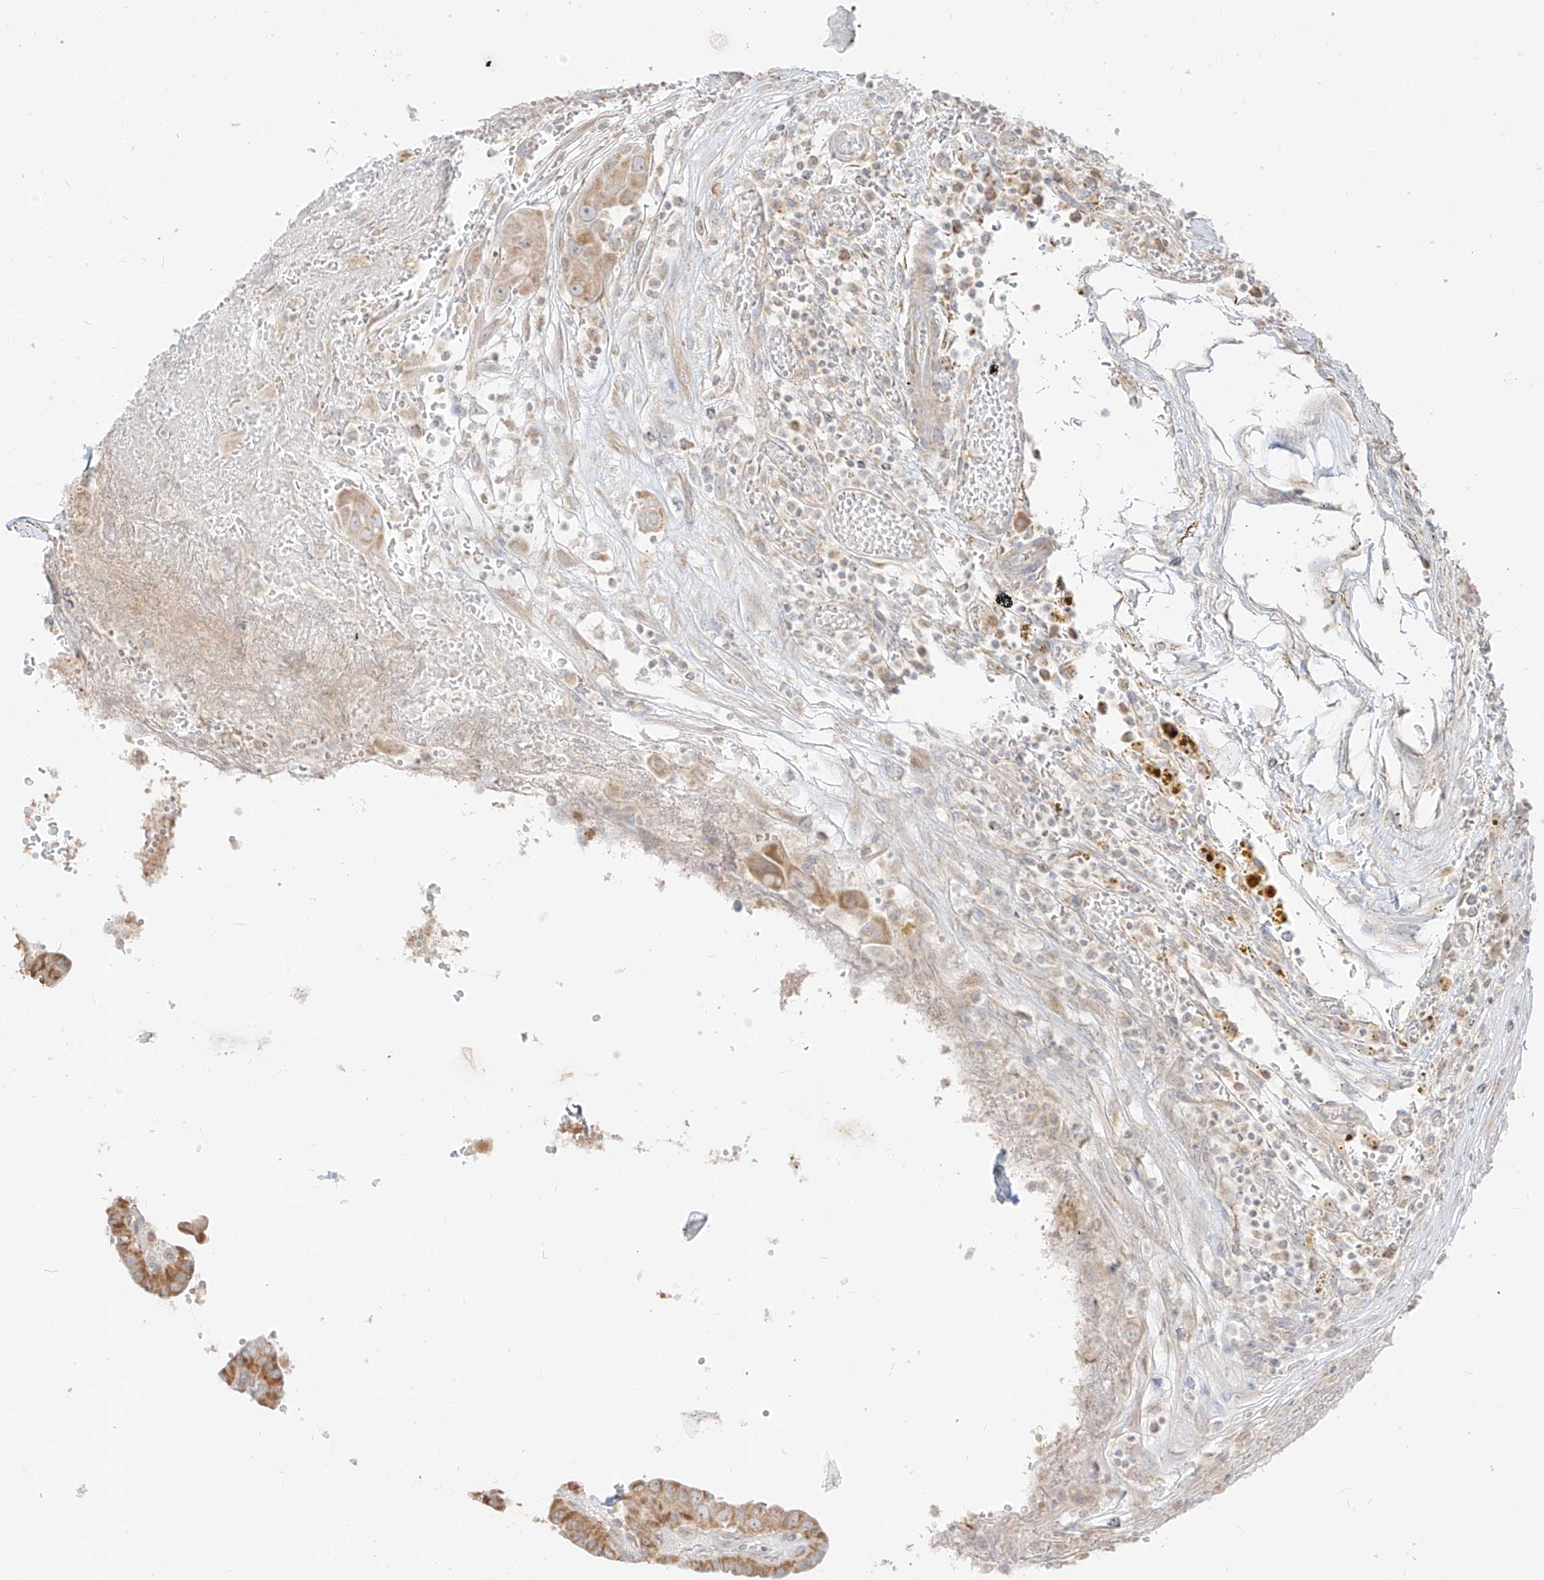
{"staining": {"intensity": "weak", "quantity": ">75%", "location": "cytoplasmic/membranous"}, "tissue": "thyroid cancer", "cell_type": "Tumor cells", "image_type": "cancer", "snomed": [{"axis": "morphology", "description": "Papillary adenocarcinoma, NOS"}, {"axis": "topography", "description": "Thyroid gland"}], "caption": "Human thyroid papillary adenocarcinoma stained with a brown dye shows weak cytoplasmic/membranous positive staining in approximately >75% of tumor cells.", "gene": "ZIM3", "patient": {"sex": "male", "age": 77}}